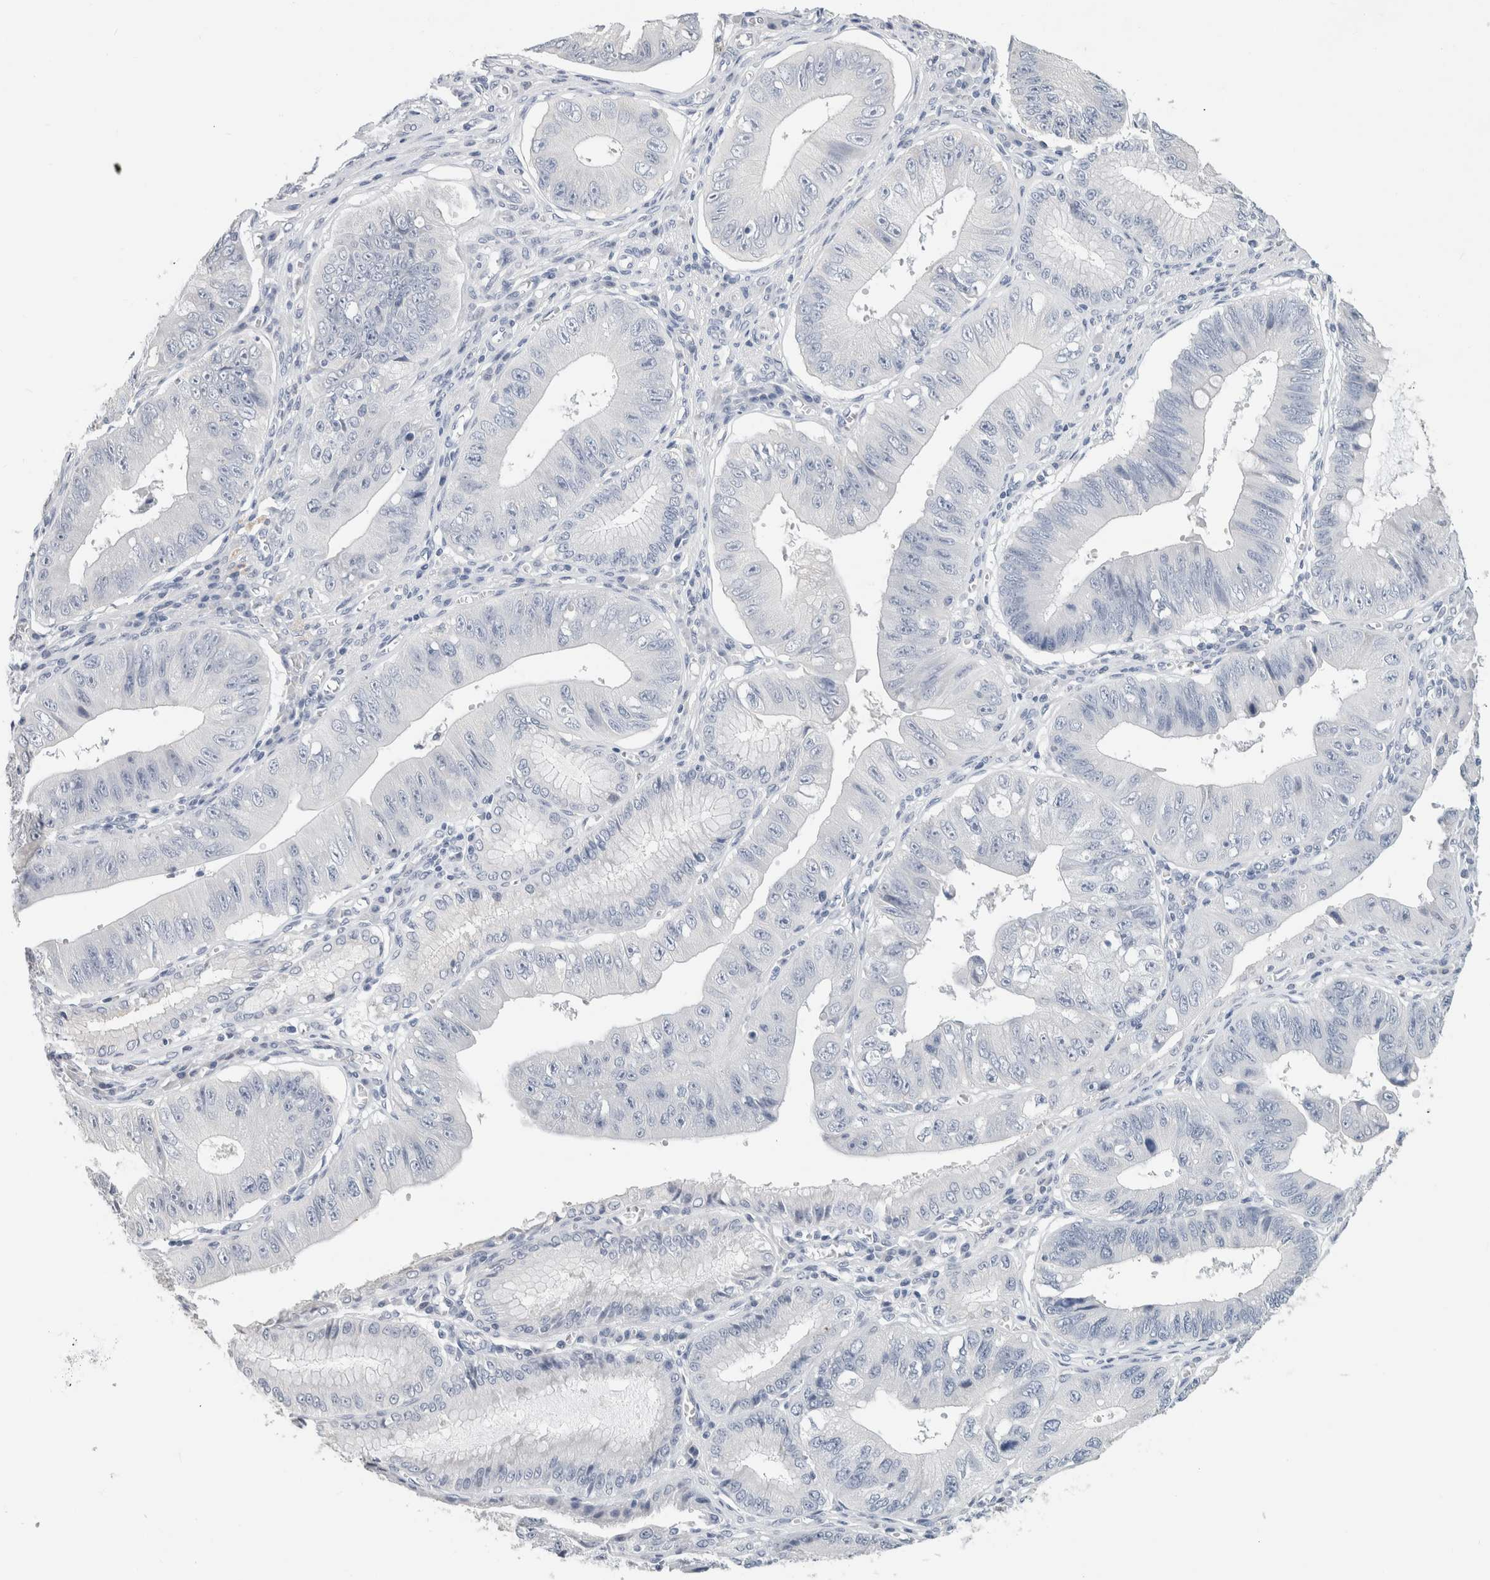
{"staining": {"intensity": "negative", "quantity": "none", "location": "none"}, "tissue": "stomach cancer", "cell_type": "Tumor cells", "image_type": "cancer", "snomed": [{"axis": "morphology", "description": "Adenocarcinoma, NOS"}, {"axis": "topography", "description": "Stomach"}], "caption": "This is an immunohistochemistry (IHC) image of adenocarcinoma (stomach). There is no expression in tumor cells.", "gene": "BCAN", "patient": {"sex": "male", "age": 59}}